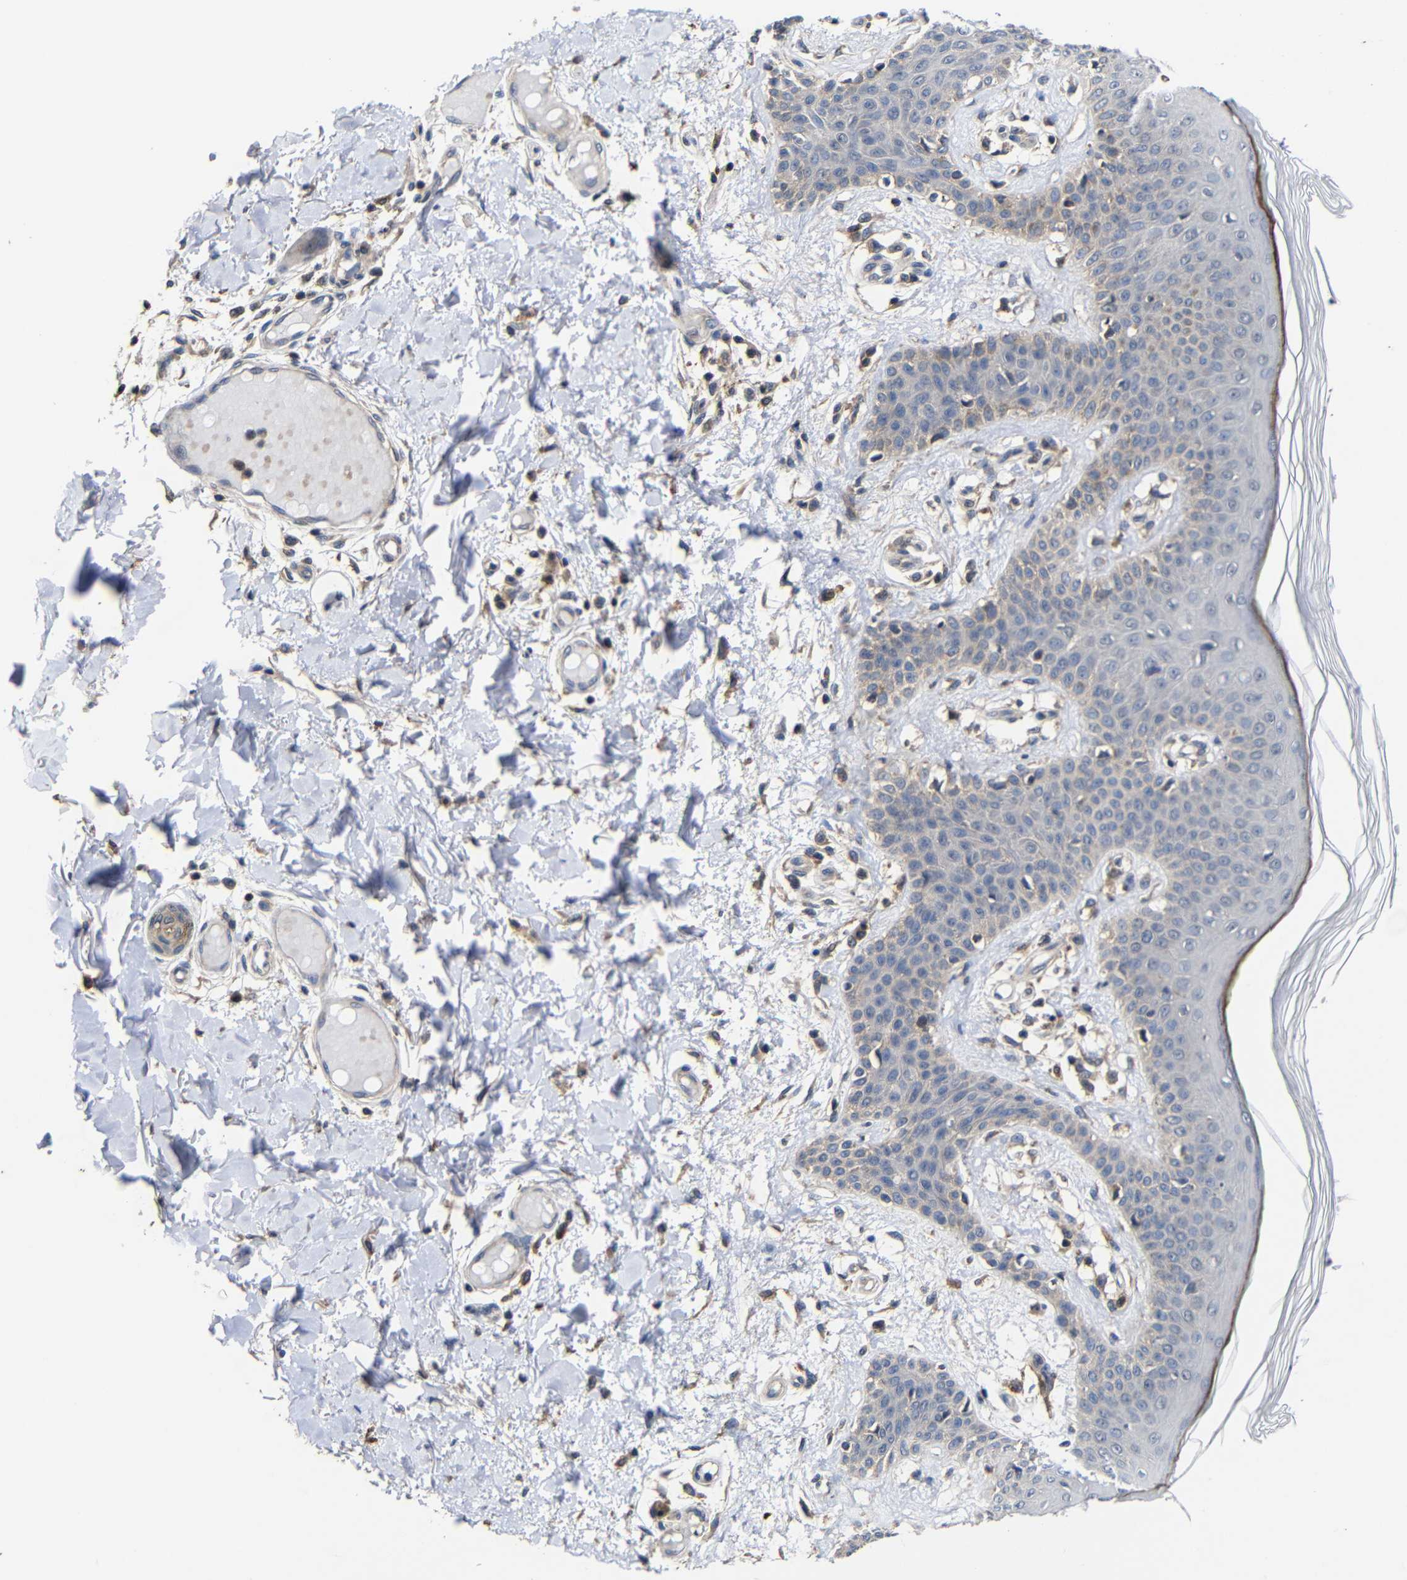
{"staining": {"intensity": "moderate", "quantity": "<25%", "location": "cytoplasmic/membranous"}, "tissue": "skin", "cell_type": "Fibroblasts", "image_type": "normal", "snomed": [{"axis": "morphology", "description": "Normal tissue, NOS"}, {"axis": "topography", "description": "Skin"}], "caption": "IHC (DAB) staining of unremarkable skin reveals moderate cytoplasmic/membranous protein positivity in approximately <25% of fibroblasts. The staining was performed using DAB to visualize the protein expression in brown, while the nuclei were stained in blue with hematoxylin (Magnification: 20x).", "gene": "LPAR5", "patient": {"sex": "male", "age": 53}}